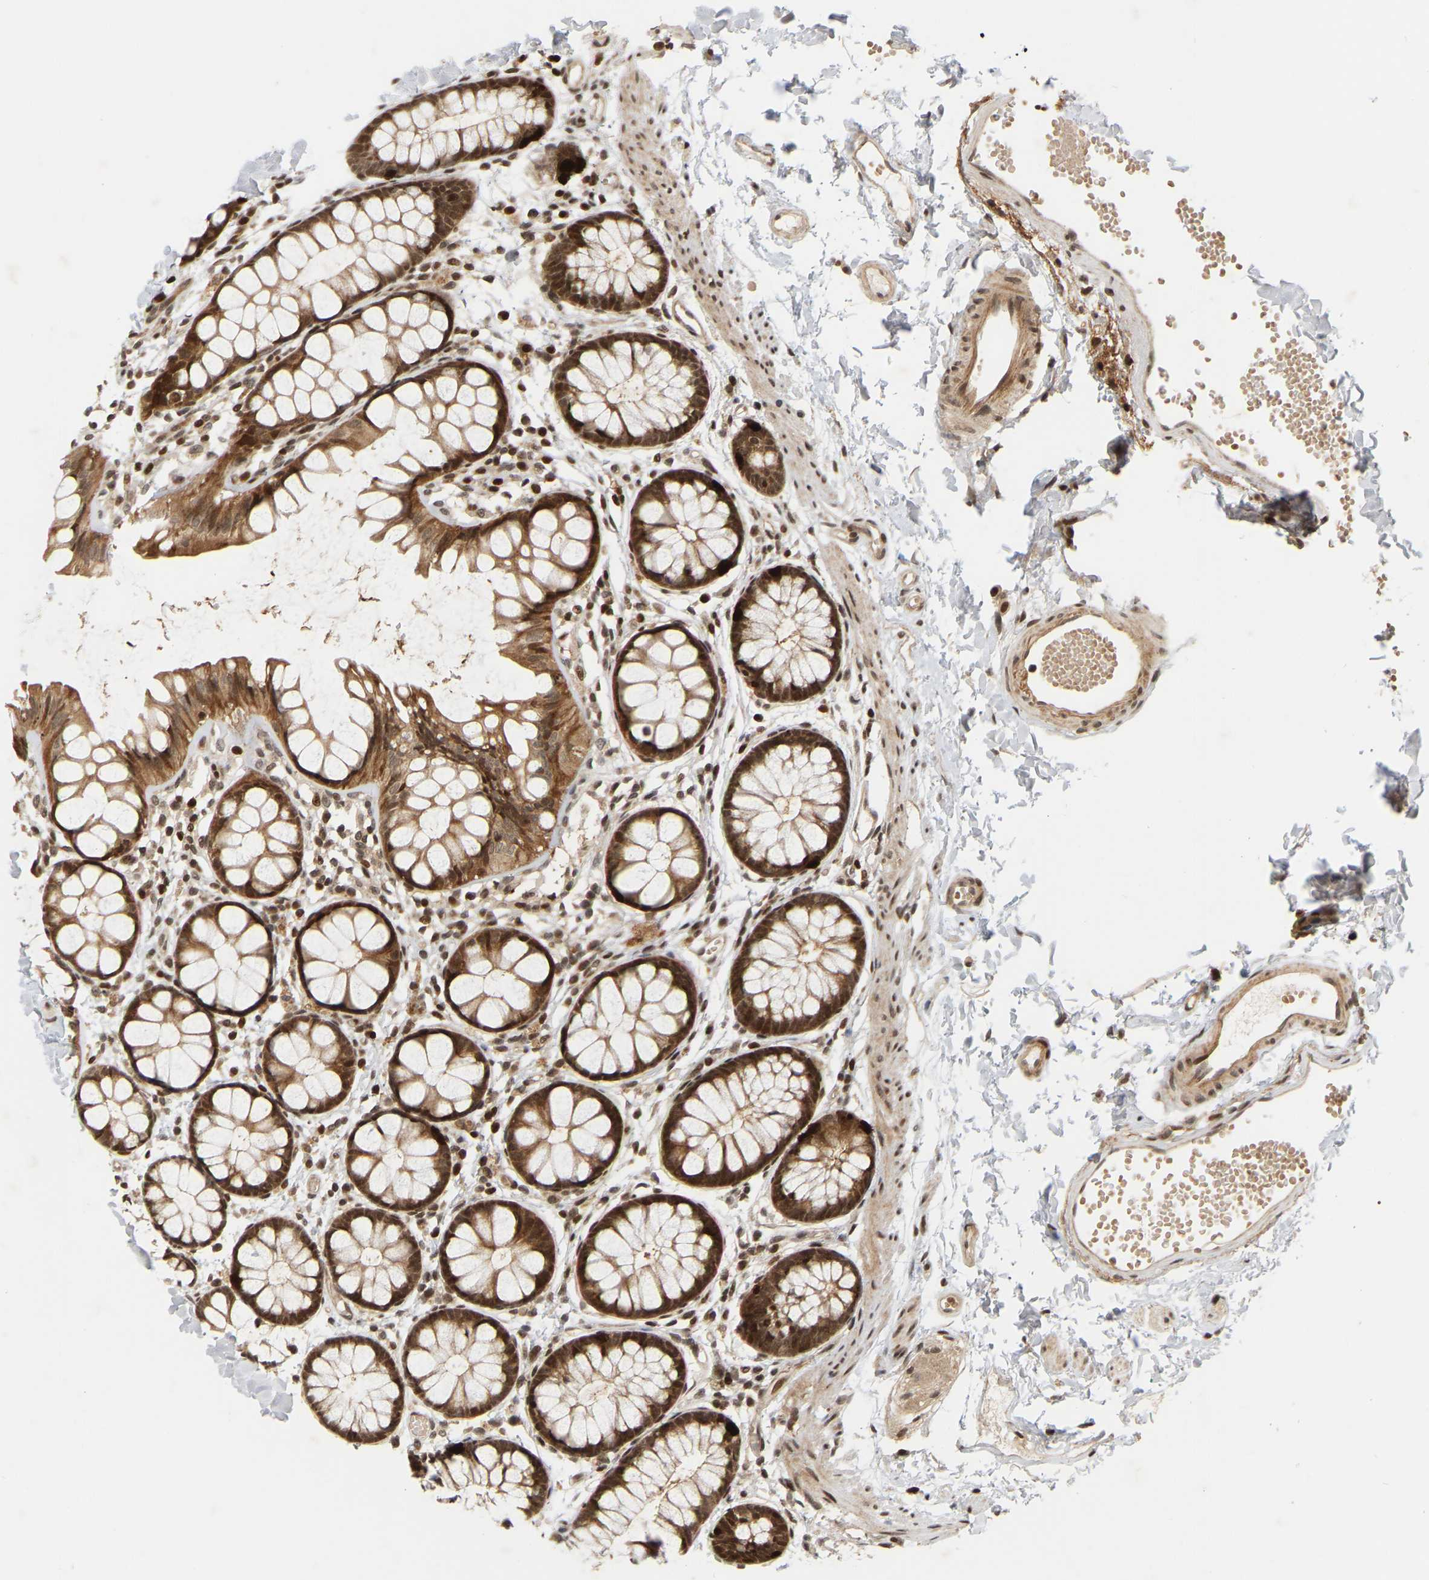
{"staining": {"intensity": "moderate", "quantity": ">75%", "location": "cytoplasmic/membranous,nuclear"}, "tissue": "rectum", "cell_type": "Glandular cells", "image_type": "normal", "snomed": [{"axis": "morphology", "description": "Normal tissue, NOS"}, {"axis": "topography", "description": "Rectum"}], "caption": "Human rectum stained for a protein (brown) displays moderate cytoplasmic/membranous,nuclear positive expression in about >75% of glandular cells.", "gene": "NFE2L2", "patient": {"sex": "female", "age": 66}}